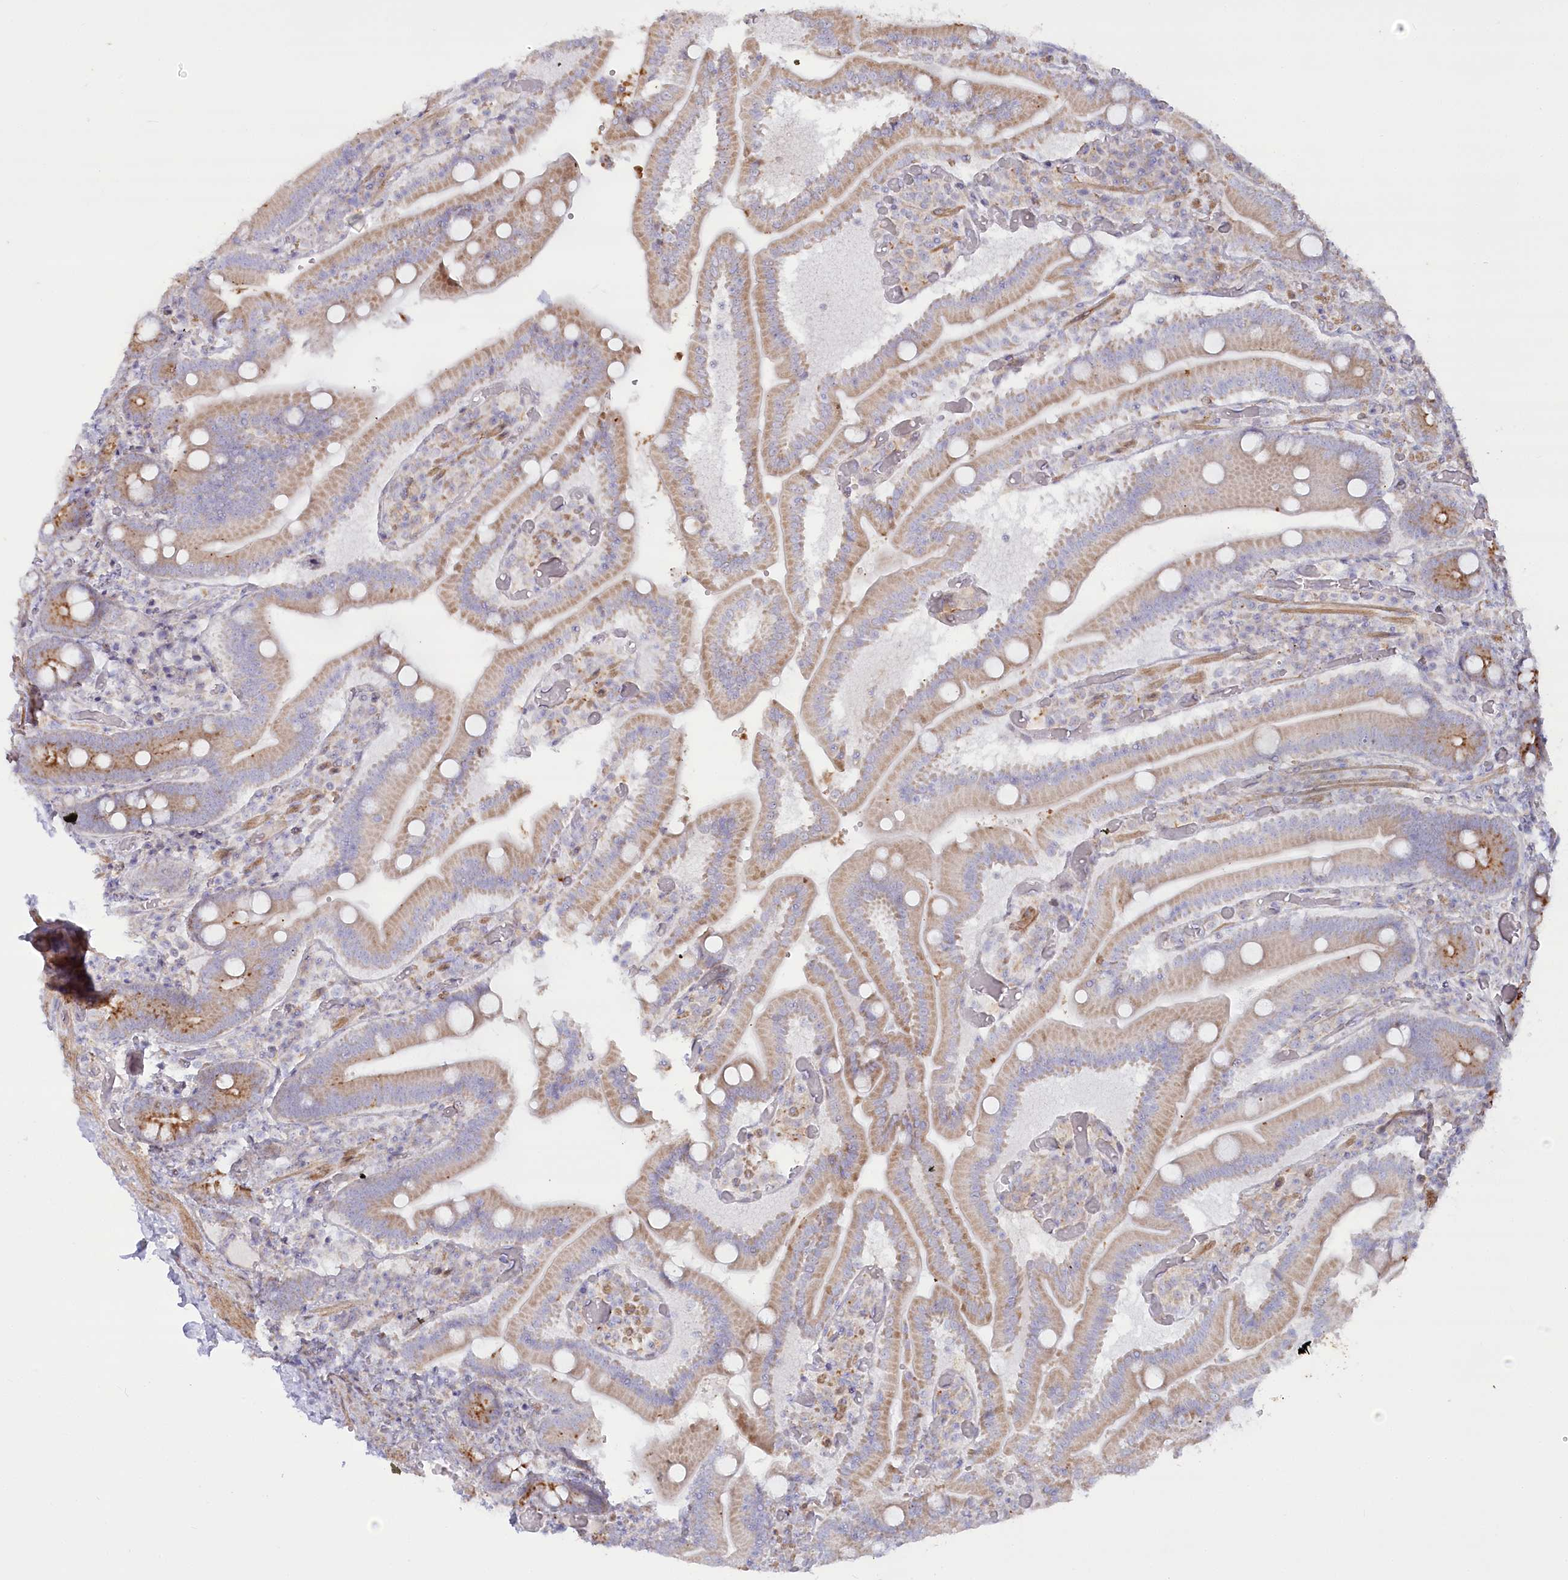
{"staining": {"intensity": "moderate", "quantity": ">75%", "location": "cytoplasmic/membranous"}, "tissue": "duodenum", "cell_type": "Glandular cells", "image_type": "normal", "snomed": [{"axis": "morphology", "description": "Normal tissue, NOS"}, {"axis": "topography", "description": "Duodenum"}], "caption": "Glandular cells demonstrate medium levels of moderate cytoplasmic/membranous expression in about >75% of cells in normal human duodenum. The staining was performed using DAB, with brown indicating positive protein expression. Nuclei are stained blue with hematoxylin.", "gene": "MTG1", "patient": {"sex": "female", "age": 62}}